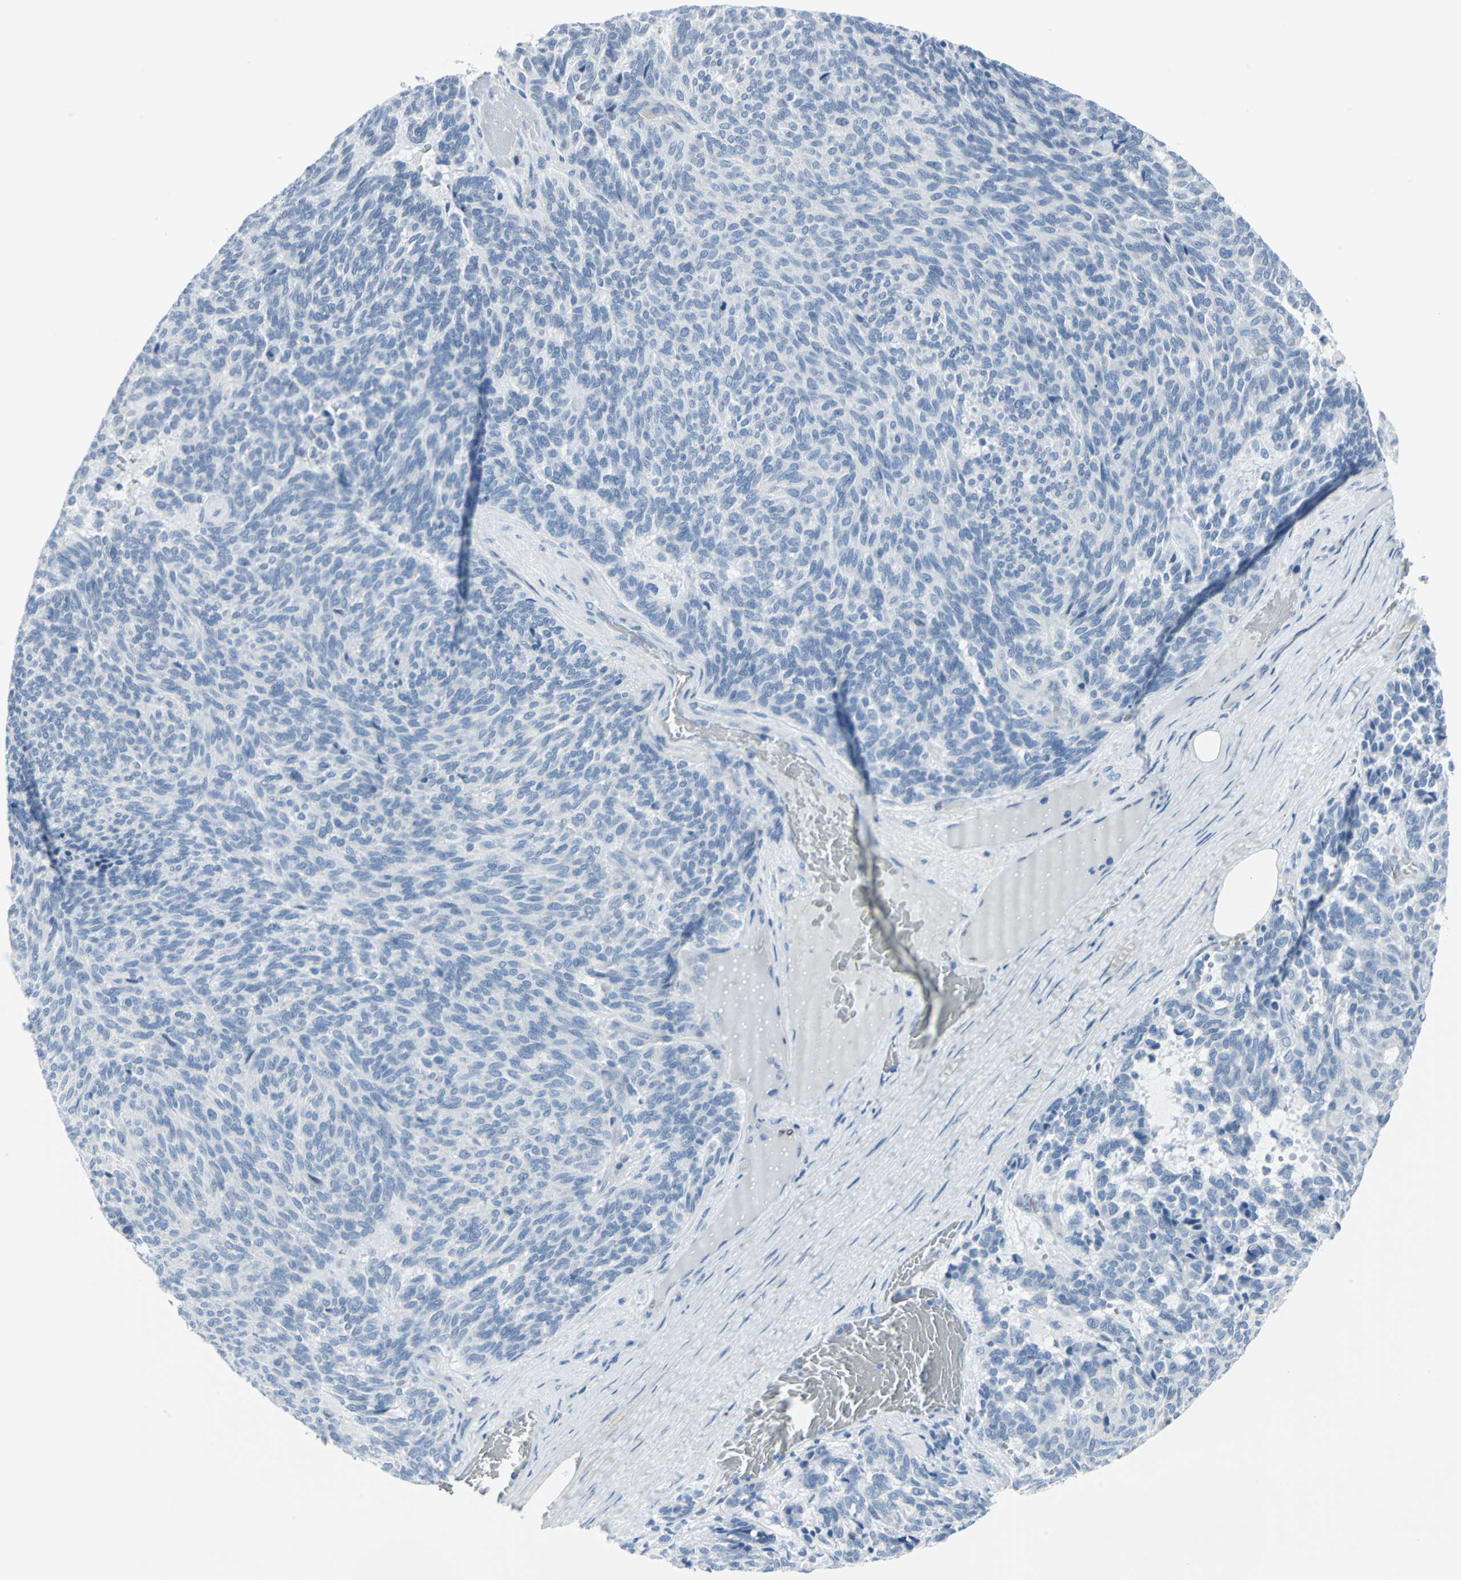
{"staining": {"intensity": "negative", "quantity": "none", "location": "none"}, "tissue": "carcinoid", "cell_type": "Tumor cells", "image_type": "cancer", "snomed": [{"axis": "morphology", "description": "Carcinoid, malignant, NOS"}, {"axis": "topography", "description": "Pancreas"}], "caption": "Tumor cells show no significant expression in carcinoid.", "gene": "CYB5A", "patient": {"sex": "female", "age": 54}}